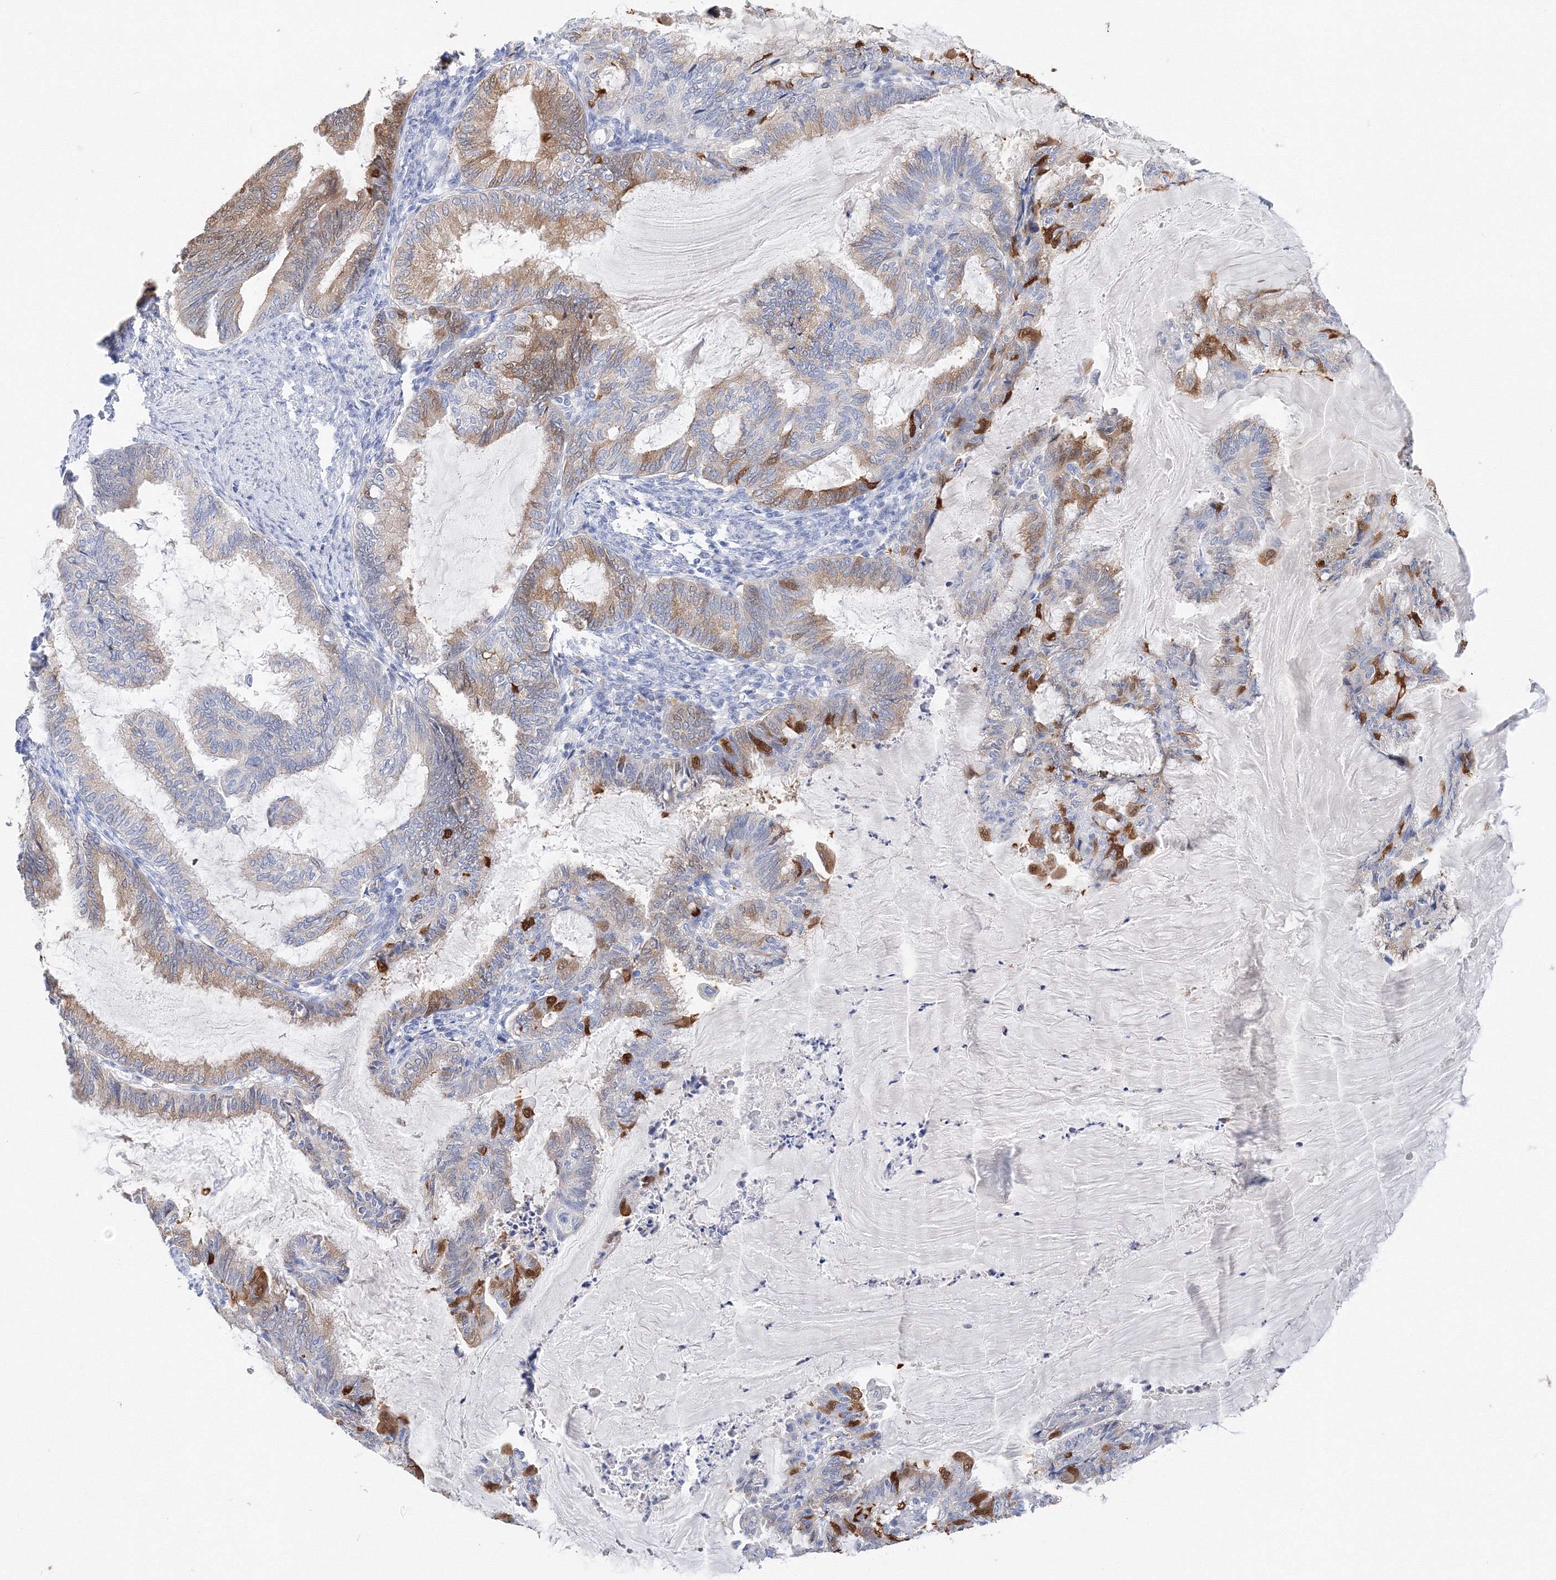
{"staining": {"intensity": "moderate", "quantity": "<25%", "location": "cytoplasmic/membranous"}, "tissue": "endometrial cancer", "cell_type": "Tumor cells", "image_type": "cancer", "snomed": [{"axis": "morphology", "description": "Adenocarcinoma, NOS"}, {"axis": "topography", "description": "Endometrium"}], "caption": "A brown stain shows moderate cytoplasmic/membranous positivity of a protein in adenocarcinoma (endometrial) tumor cells. (Brightfield microscopy of DAB IHC at high magnification).", "gene": "TAMM41", "patient": {"sex": "female", "age": 86}}